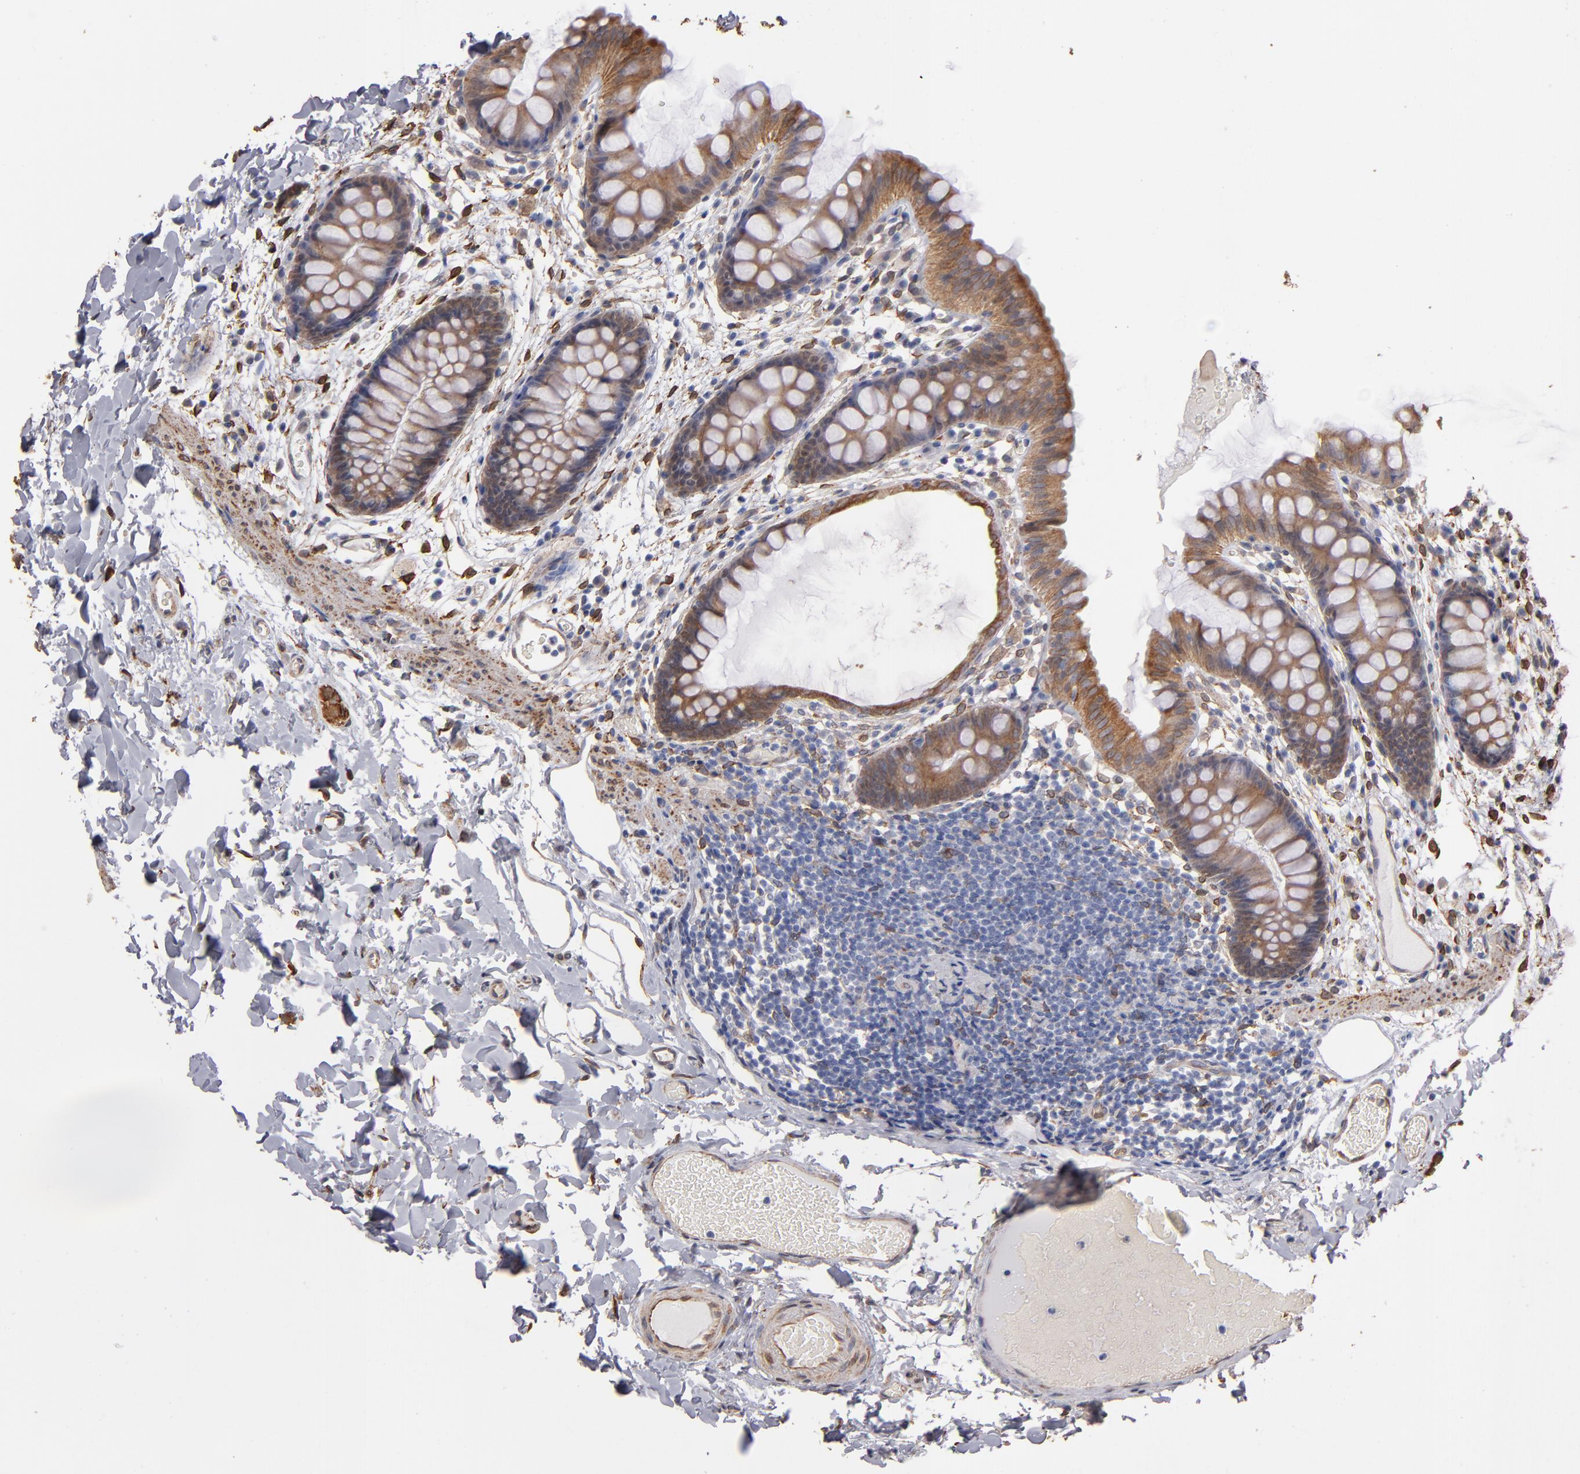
{"staining": {"intensity": "moderate", "quantity": ">75%", "location": "cytoplasmic/membranous"}, "tissue": "colon", "cell_type": "Endothelial cells", "image_type": "normal", "snomed": [{"axis": "morphology", "description": "Normal tissue, NOS"}, {"axis": "topography", "description": "Smooth muscle"}, {"axis": "topography", "description": "Colon"}], "caption": "Immunohistochemistry (IHC) staining of normal colon, which reveals medium levels of moderate cytoplasmic/membranous staining in about >75% of endothelial cells indicating moderate cytoplasmic/membranous protein staining. The staining was performed using DAB (3,3'-diaminobenzidine) (brown) for protein detection and nuclei were counterstained in hematoxylin (blue).", "gene": "PGRMC1", "patient": {"sex": "male", "age": 67}}